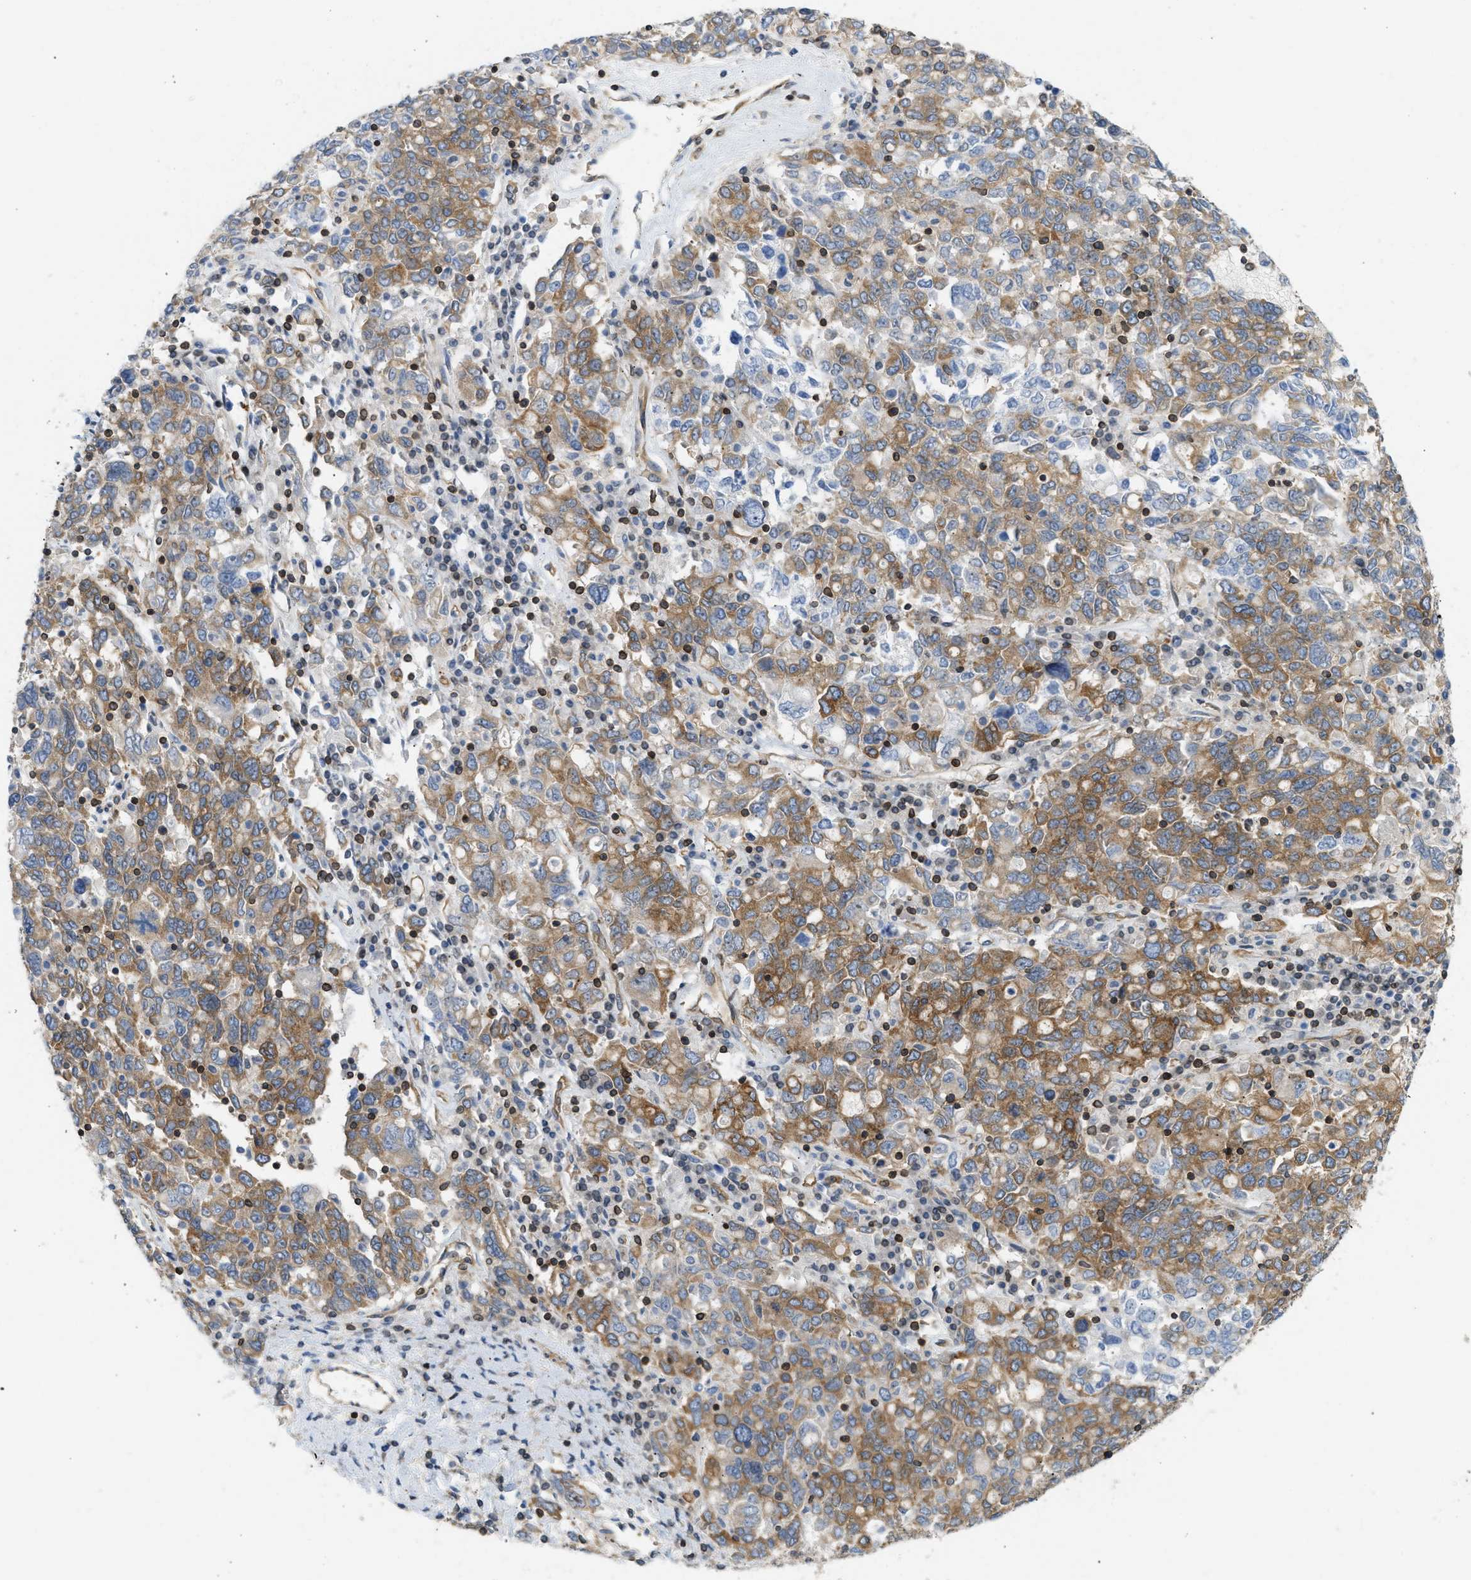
{"staining": {"intensity": "moderate", "quantity": ">75%", "location": "cytoplasmic/membranous"}, "tissue": "ovarian cancer", "cell_type": "Tumor cells", "image_type": "cancer", "snomed": [{"axis": "morphology", "description": "Carcinoma, endometroid"}, {"axis": "topography", "description": "Ovary"}], "caption": "IHC photomicrograph of human endometroid carcinoma (ovarian) stained for a protein (brown), which demonstrates medium levels of moderate cytoplasmic/membranous positivity in approximately >75% of tumor cells.", "gene": "STRN", "patient": {"sex": "female", "age": 62}}